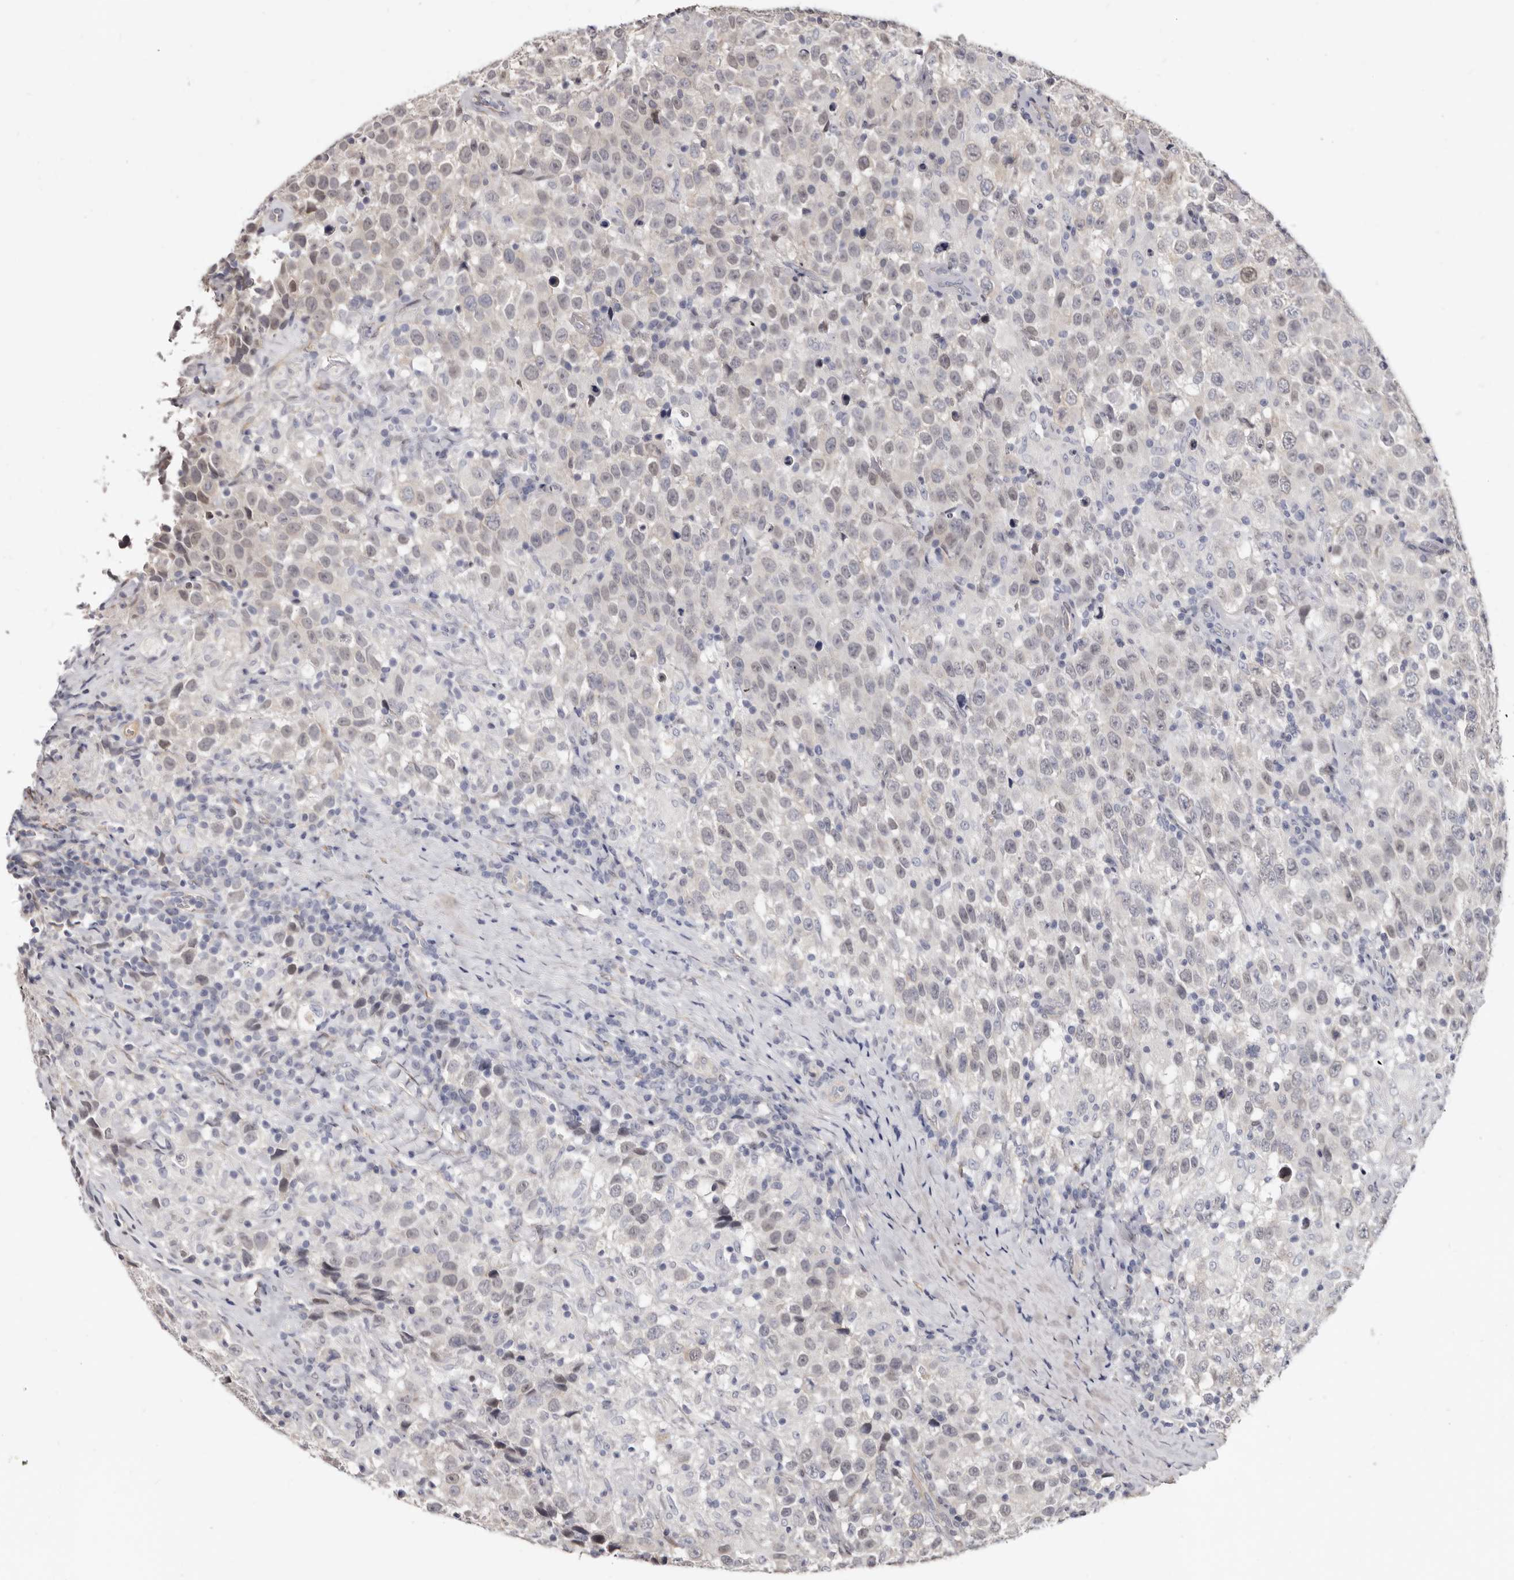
{"staining": {"intensity": "negative", "quantity": "none", "location": "none"}, "tissue": "testis cancer", "cell_type": "Tumor cells", "image_type": "cancer", "snomed": [{"axis": "morphology", "description": "Seminoma, NOS"}, {"axis": "topography", "description": "Testis"}], "caption": "DAB immunohistochemical staining of seminoma (testis) demonstrates no significant expression in tumor cells.", "gene": "KHDRBS2", "patient": {"sex": "male", "age": 41}}